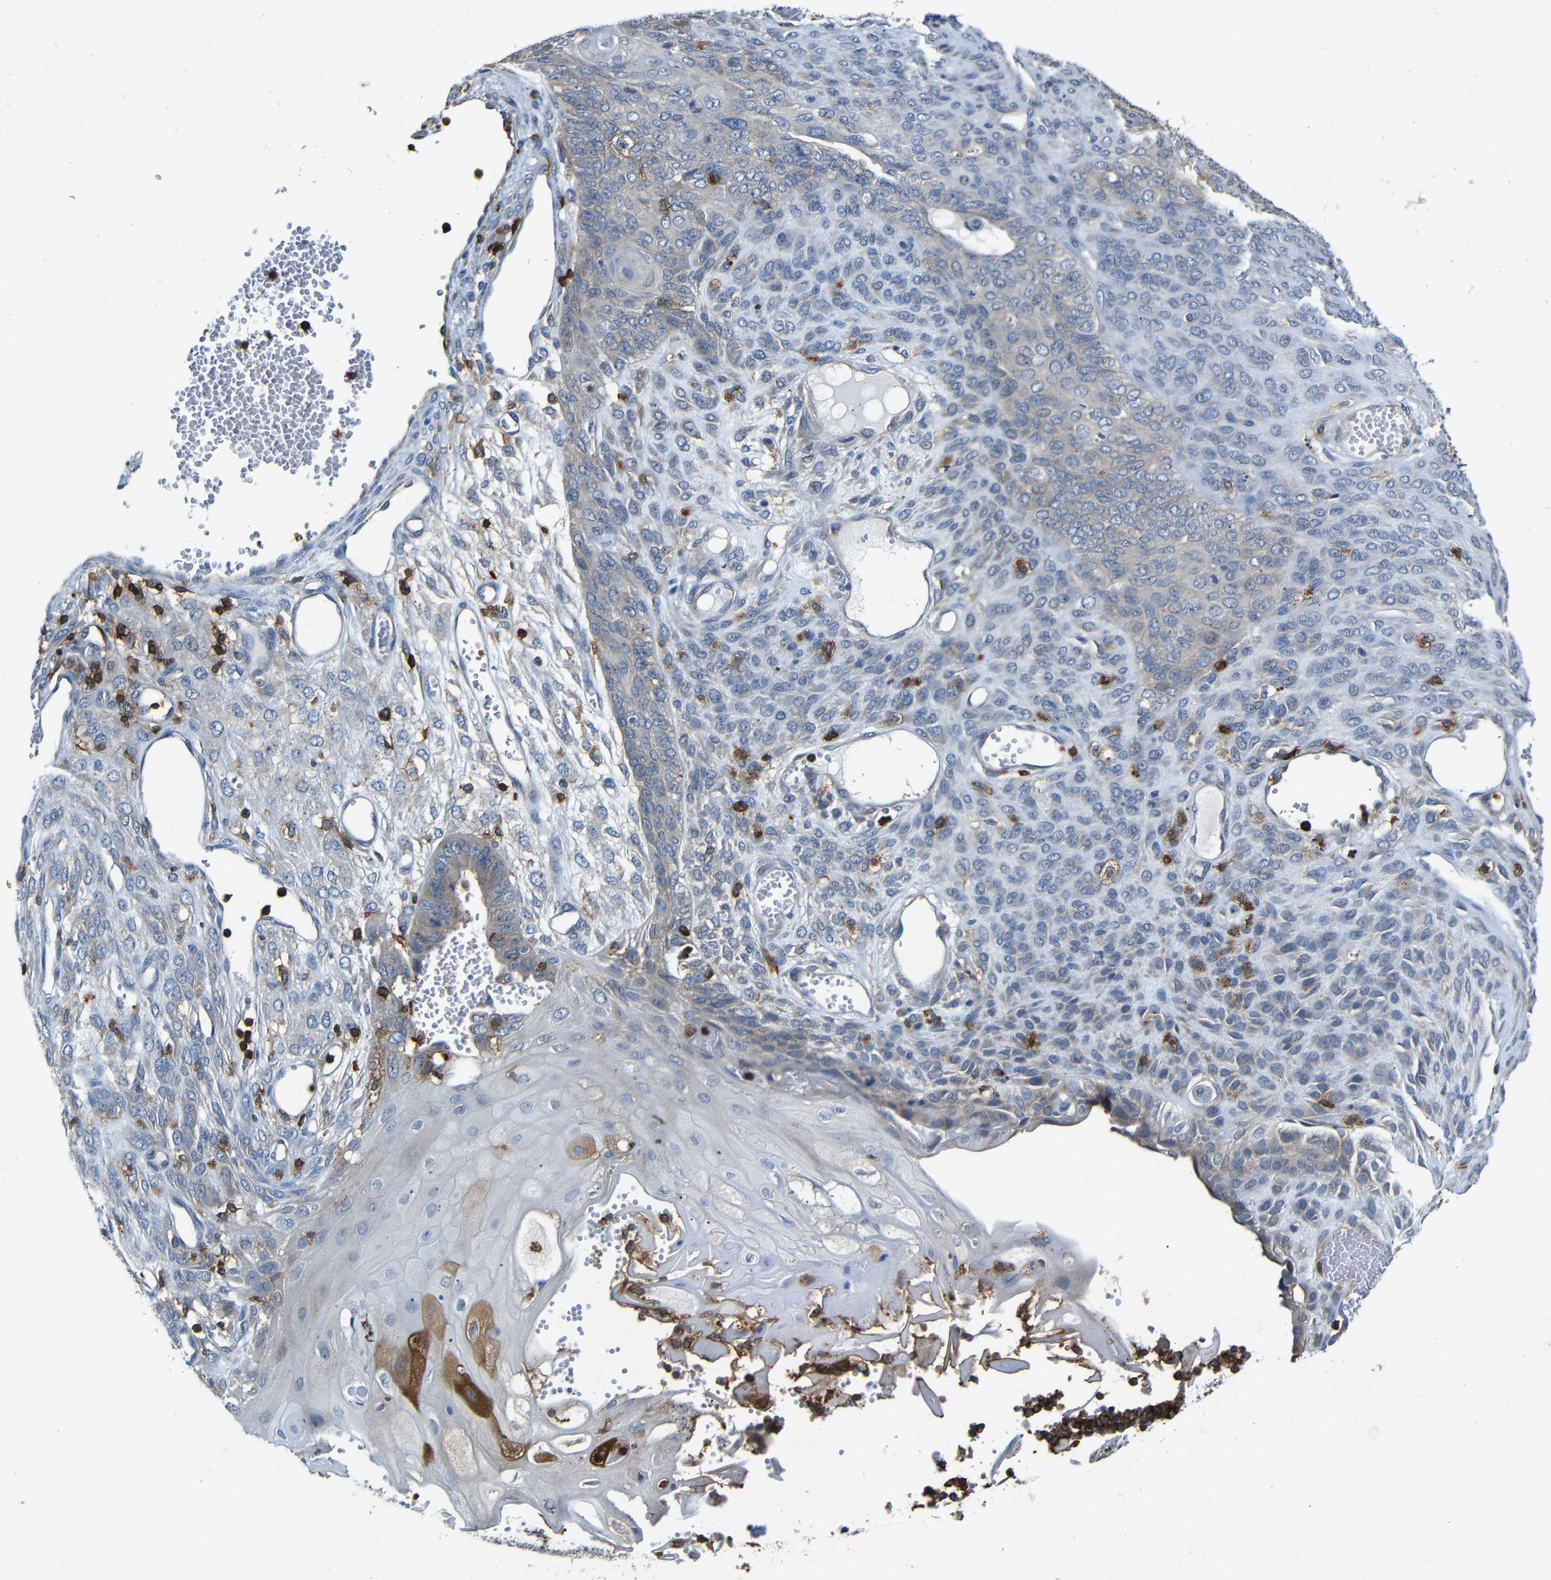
{"staining": {"intensity": "weak", "quantity": "<25%", "location": "cytoplasmic/membranous"}, "tissue": "endometrial cancer", "cell_type": "Tumor cells", "image_type": "cancer", "snomed": [{"axis": "morphology", "description": "Adenocarcinoma, NOS"}, {"axis": "topography", "description": "Endometrium"}], "caption": "A photomicrograph of human endometrial adenocarcinoma is negative for staining in tumor cells.", "gene": "P2RY12", "patient": {"sex": "female", "age": 32}}